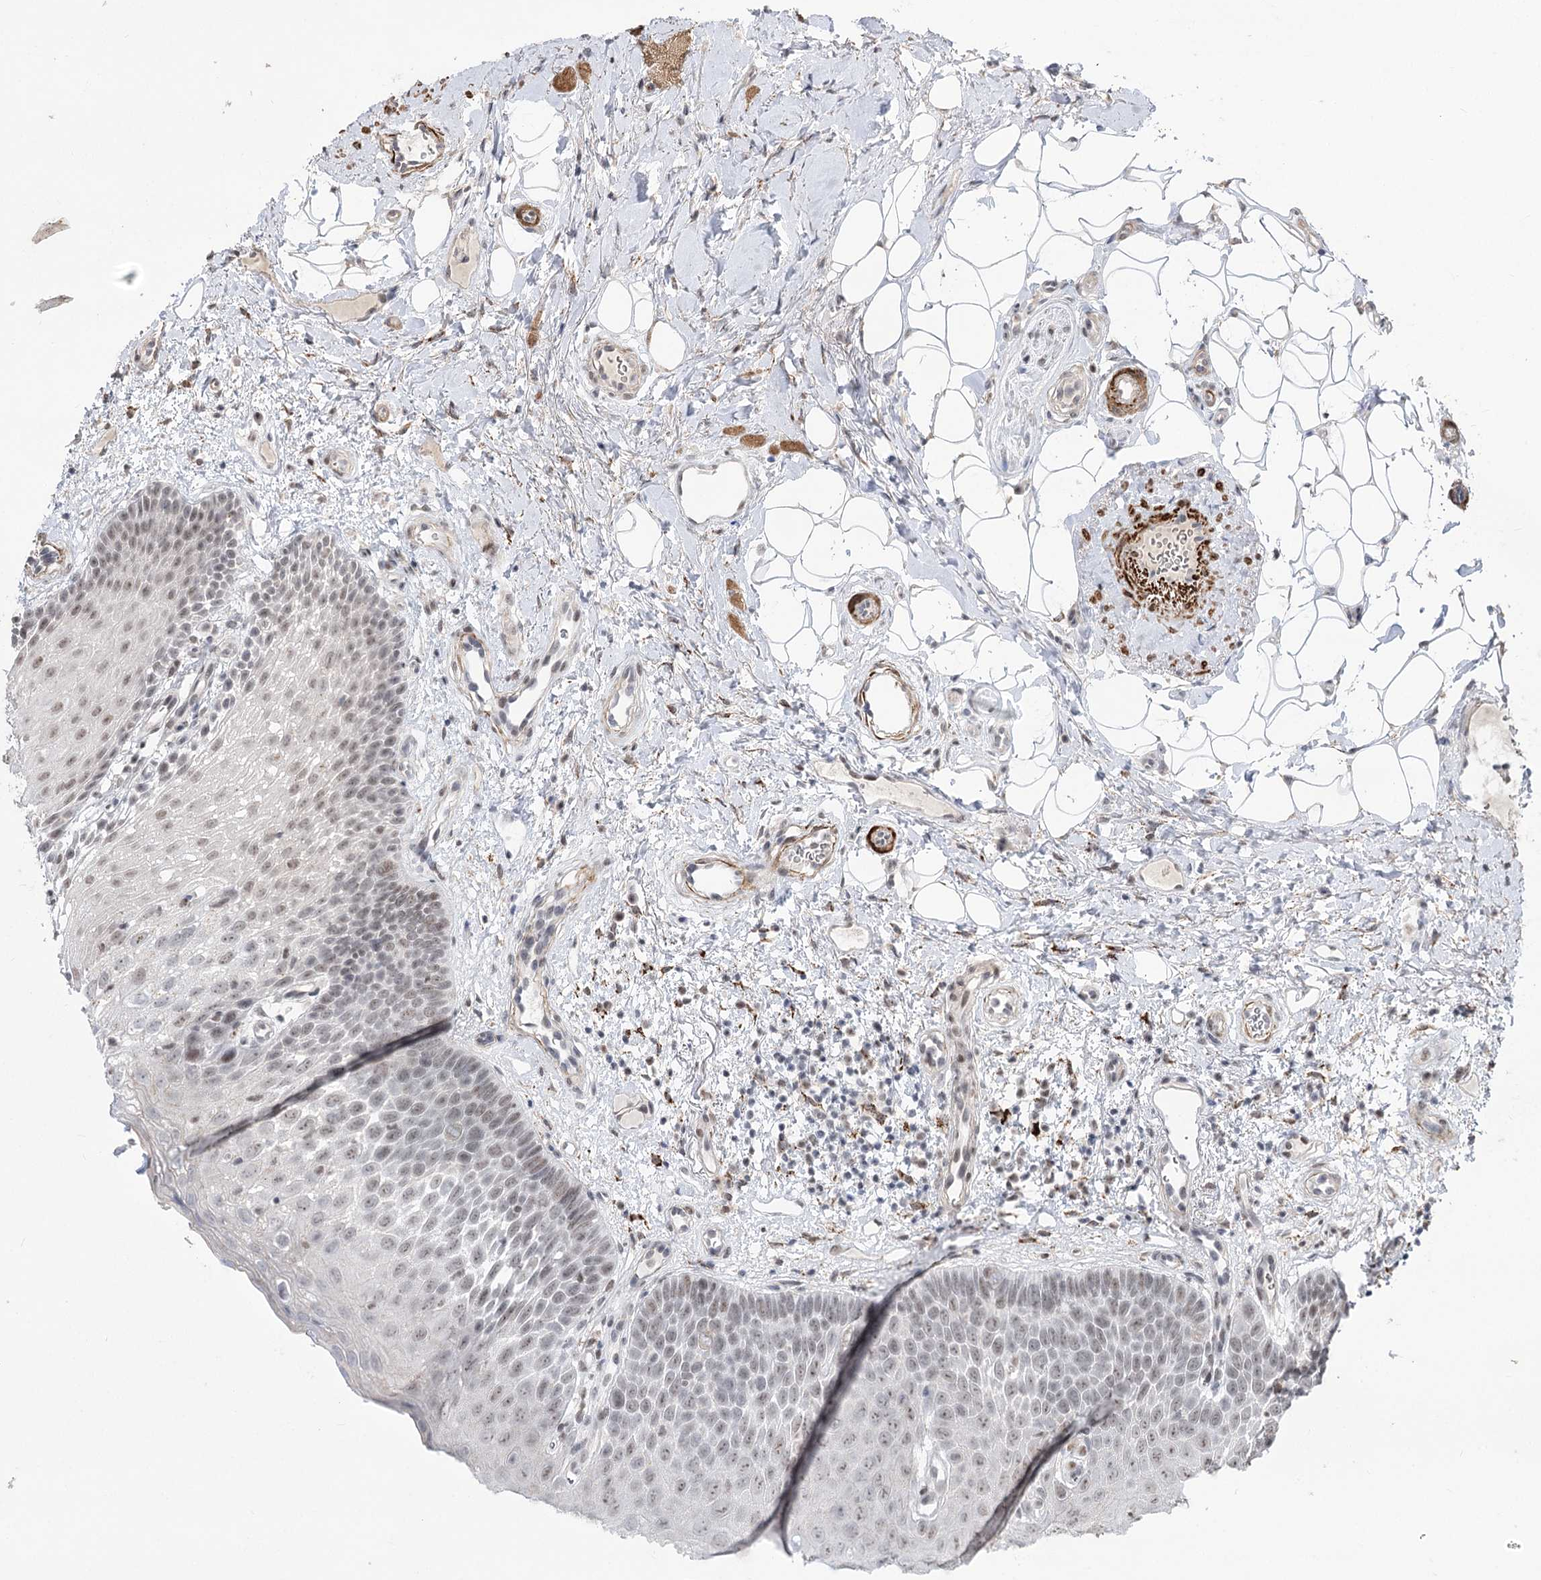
{"staining": {"intensity": "weak", "quantity": "25%-75%", "location": "nuclear"}, "tissue": "oral mucosa", "cell_type": "Squamous epithelial cells", "image_type": "normal", "snomed": [{"axis": "morphology", "description": "No evidence of malignacy"}, {"axis": "topography", "description": "Oral tissue"}, {"axis": "topography", "description": "Head-Neck"}], "caption": "Squamous epithelial cells reveal low levels of weak nuclear expression in about 25%-75% of cells in unremarkable oral mucosa.", "gene": "ZSCAN23", "patient": {"sex": "male", "age": 68}}